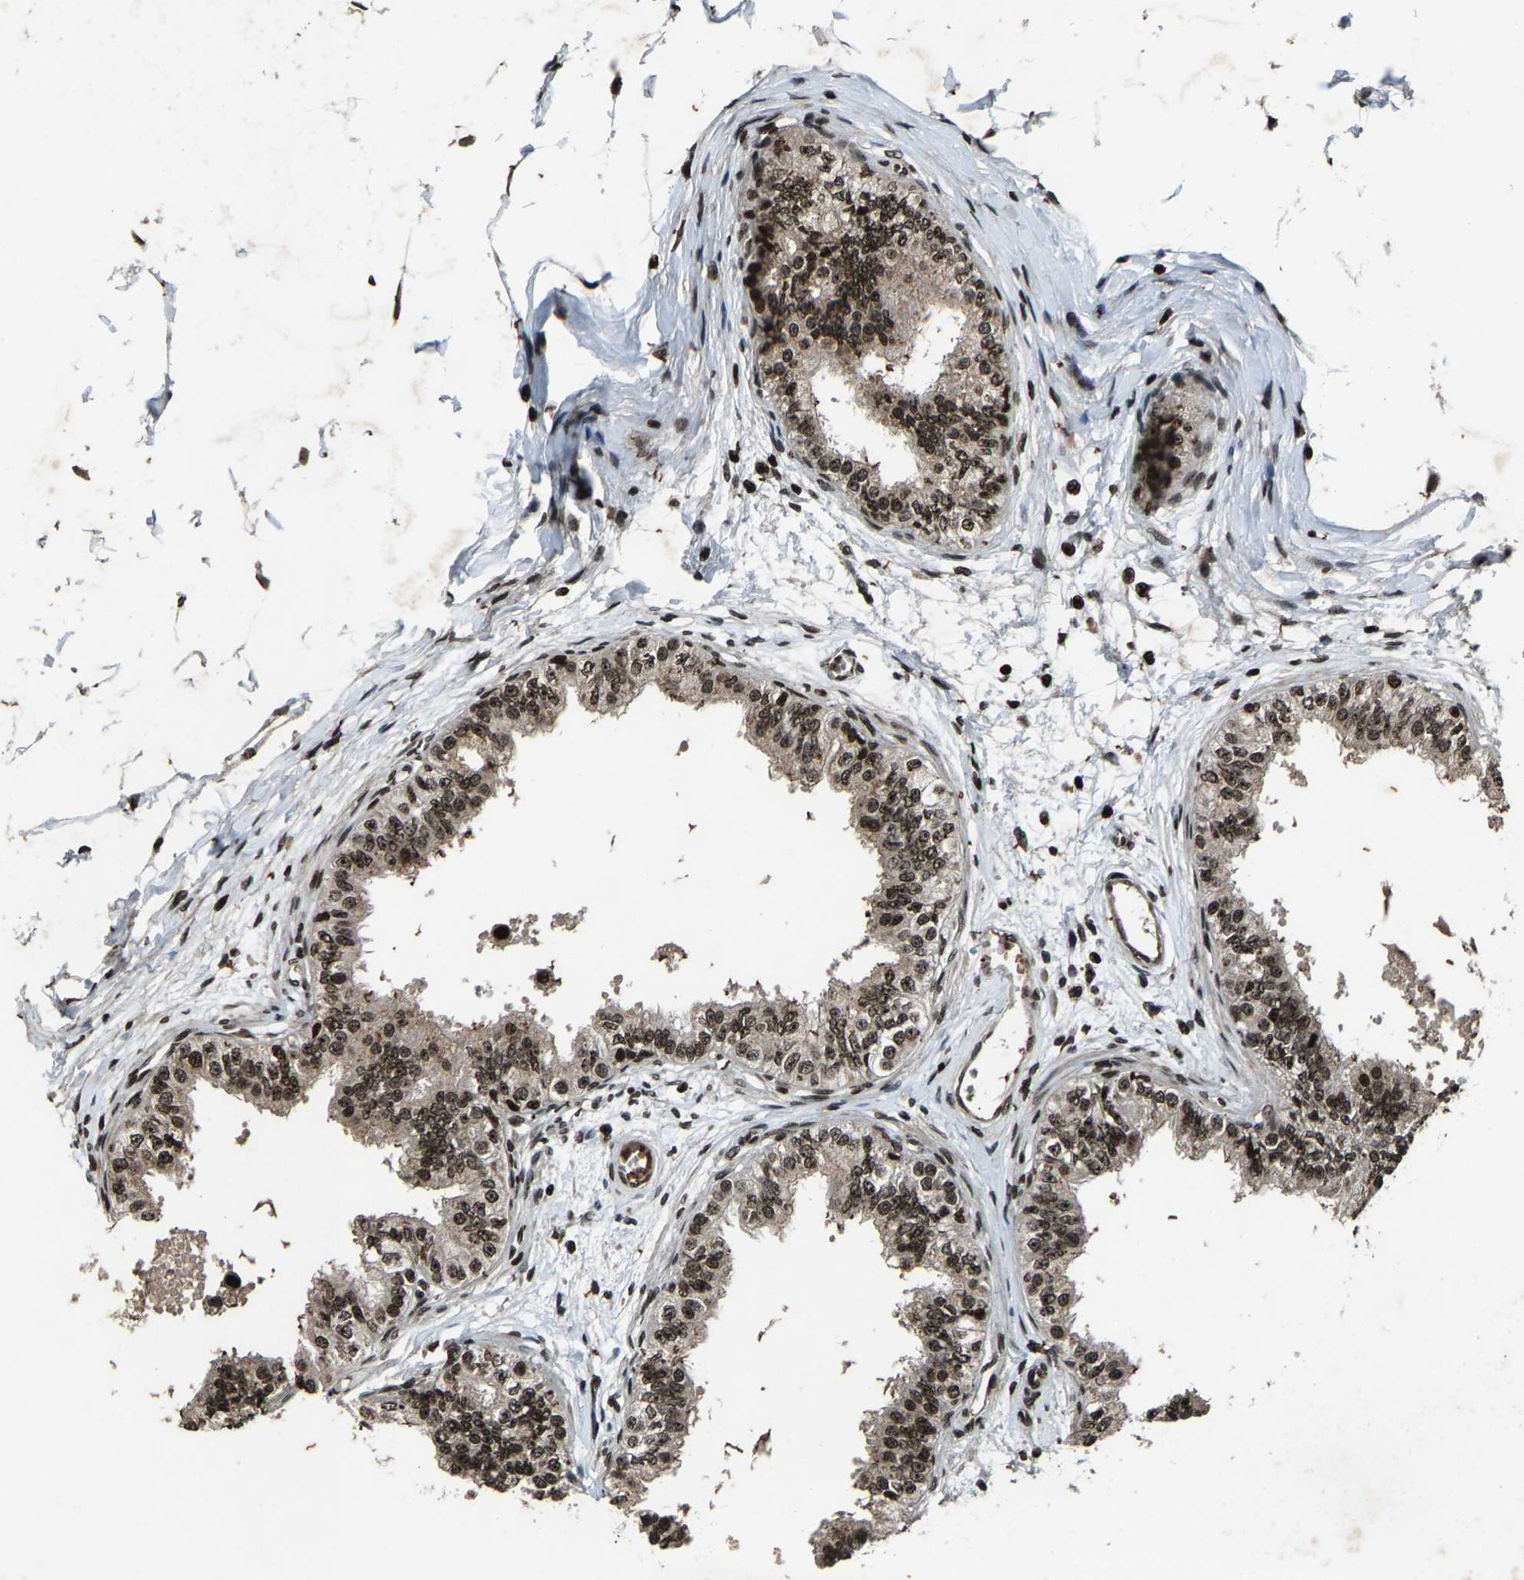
{"staining": {"intensity": "moderate", "quantity": ">75%", "location": "nuclear"}, "tissue": "epididymis", "cell_type": "Glandular cells", "image_type": "normal", "snomed": [{"axis": "morphology", "description": "Normal tissue, NOS"}, {"axis": "morphology", "description": "Adenocarcinoma, metastatic, NOS"}, {"axis": "topography", "description": "Testis"}, {"axis": "topography", "description": "Epididymis"}], "caption": "Protein staining demonstrates moderate nuclear positivity in approximately >75% of glandular cells in benign epididymis. (Stains: DAB in brown, nuclei in blue, Microscopy: brightfield microscopy at high magnification).", "gene": "H4C1", "patient": {"sex": "male", "age": 26}}